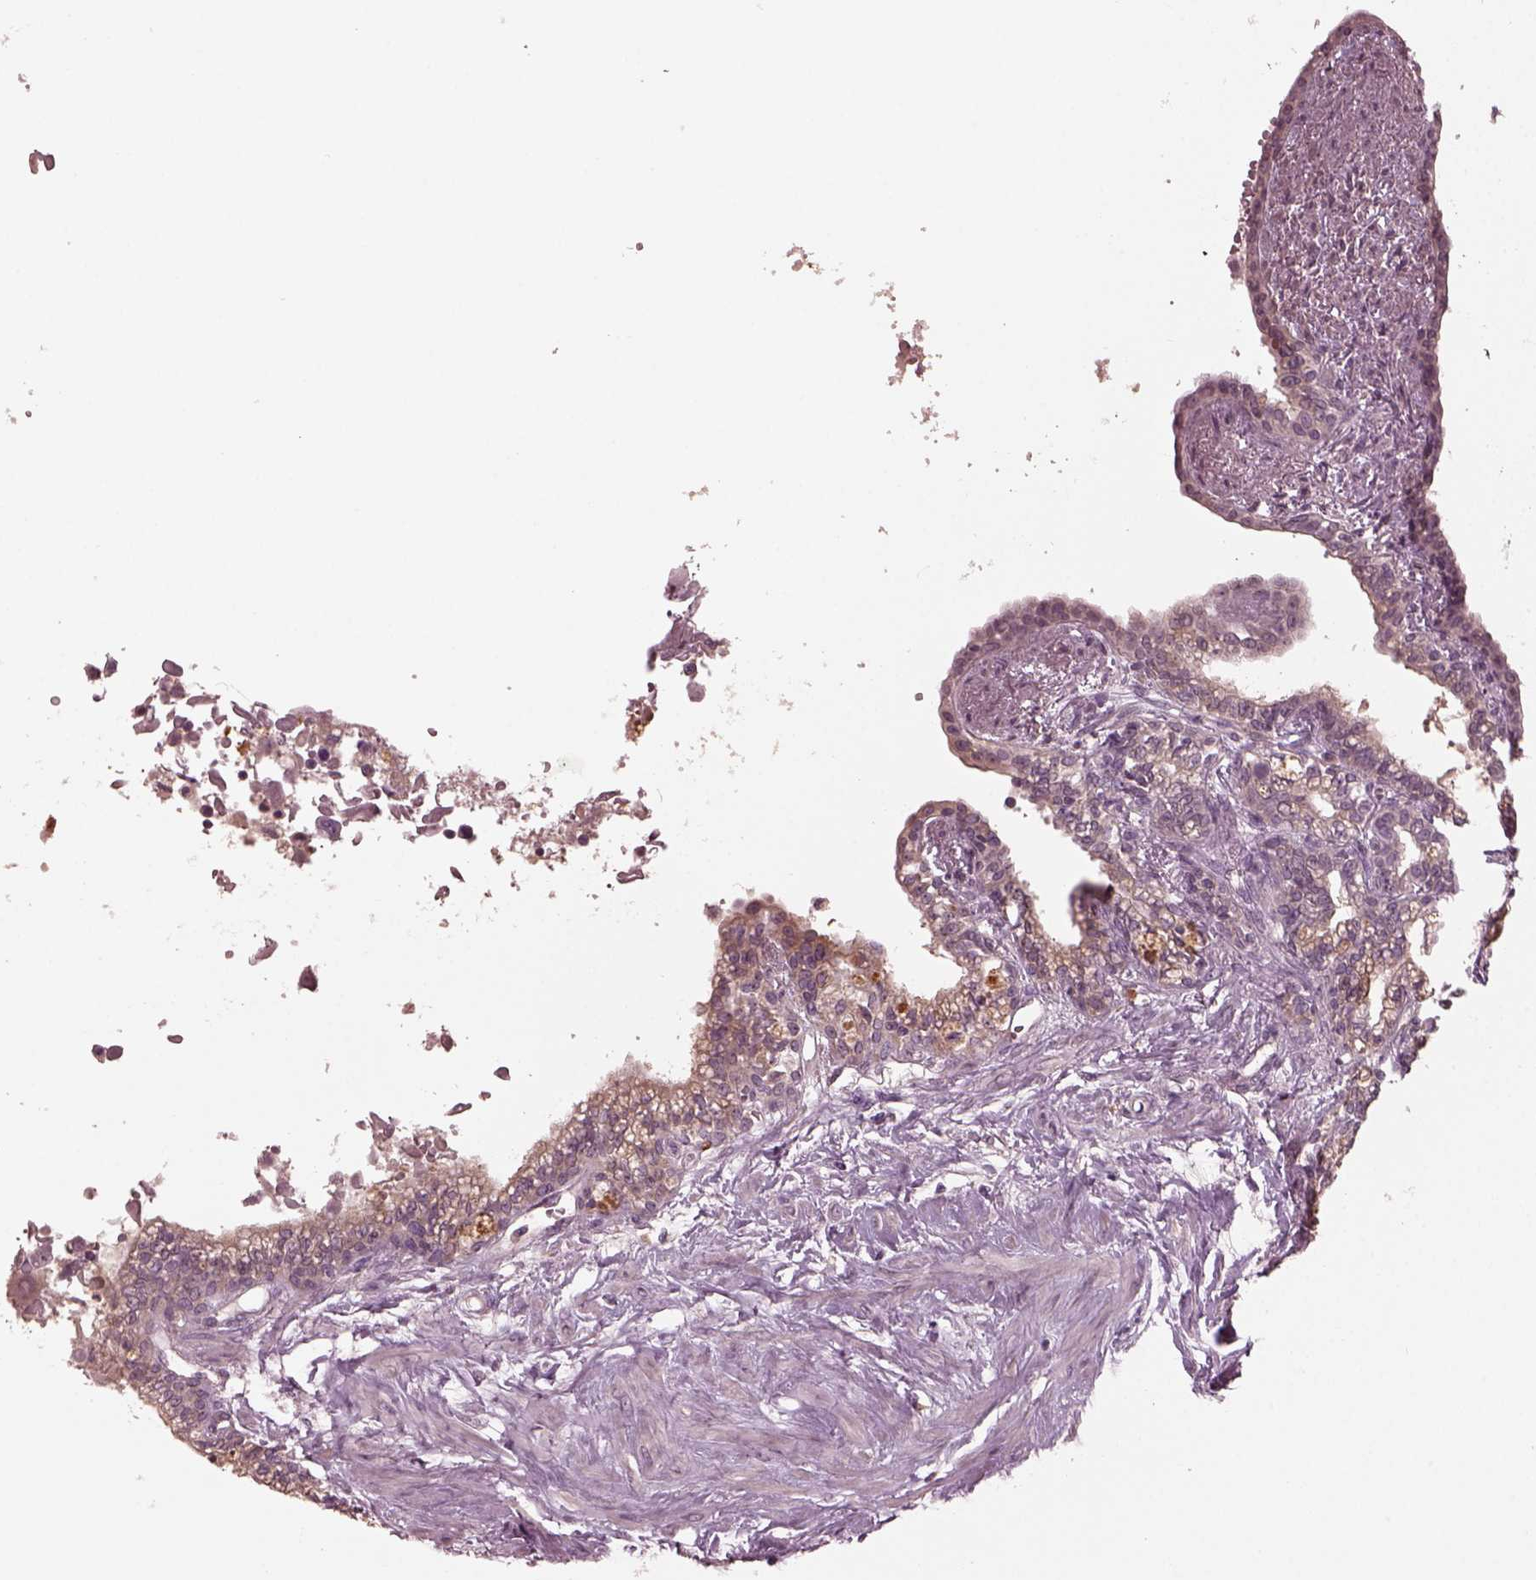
{"staining": {"intensity": "weak", "quantity": "25%-75%", "location": "cytoplasmic/membranous"}, "tissue": "seminal vesicle", "cell_type": "Glandular cells", "image_type": "normal", "snomed": [{"axis": "morphology", "description": "Normal tissue, NOS"}, {"axis": "morphology", "description": "Urothelial carcinoma, NOS"}, {"axis": "topography", "description": "Urinary bladder"}, {"axis": "topography", "description": "Seminal veicle"}], "caption": "High-power microscopy captured an immunohistochemistry histopathology image of normal seminal vesicle, revealing weak cytoplasmic/membranous positivity in about 25%-75% of glandular cells.", "gene": "PORCN", "patient": {"sex": "male", "age": 76}}